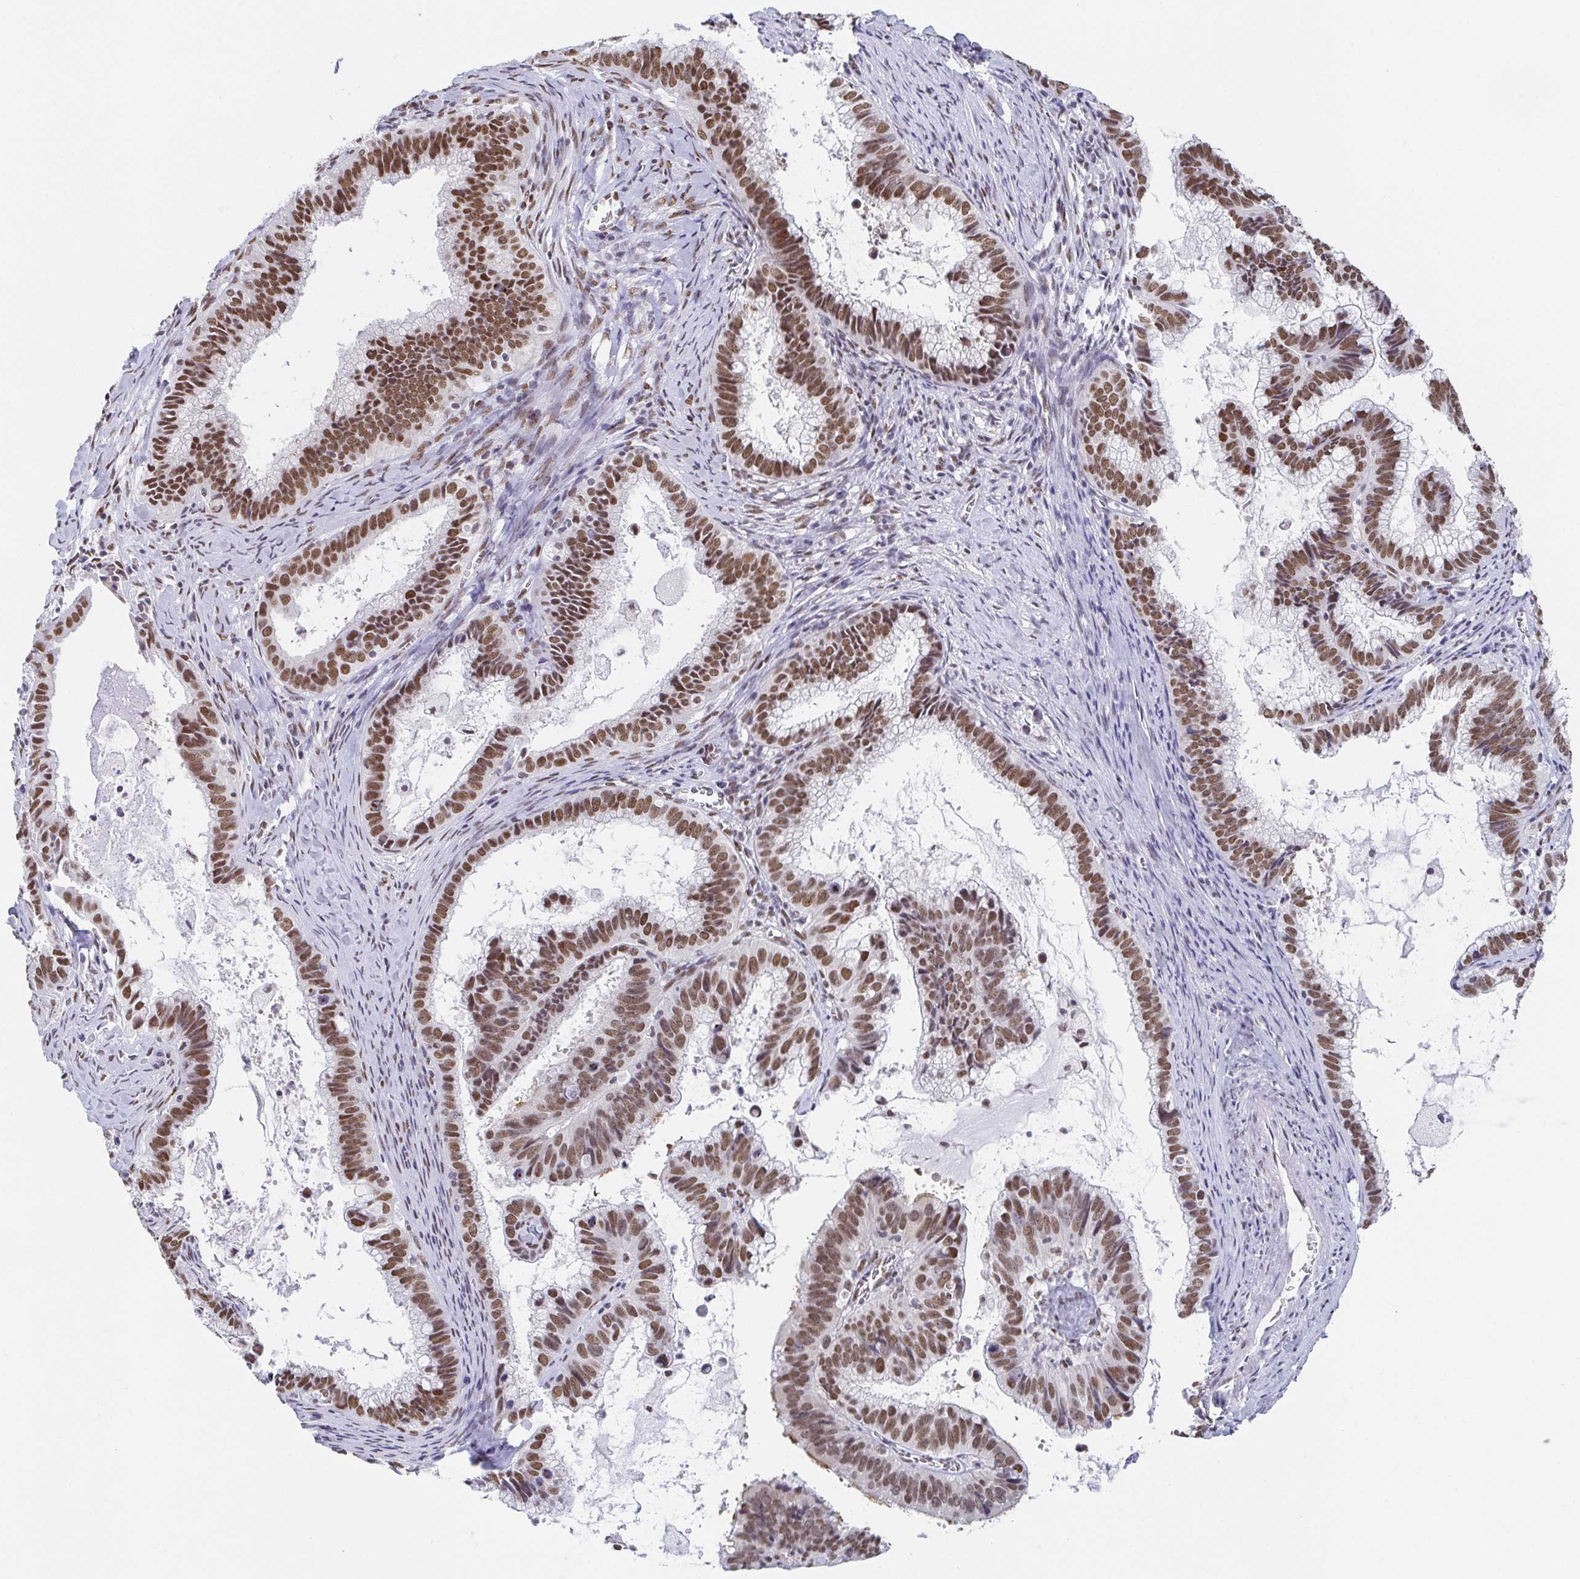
{"staining": {"intensity": "moderate", "quantity": ">75%", "location": "nuclear"}, "tissue": "cervical cancer", "cell_type": "Tumor cells", "image_type": "cancer", "snomed": [{"axis": "morphology", "description": "Adenocarcinoma, NOS"}, {"axis": "topography", "description": "Cervix"}], "caption": "A micrograph showing moderate nuclear expression in approximately >75% of tumor cells in cervical adenocarcinoma, as visualized by brown immunohistochemical staining.", "gene": "SLC7A10", "patient": {"sex": "female", "age": 61}}